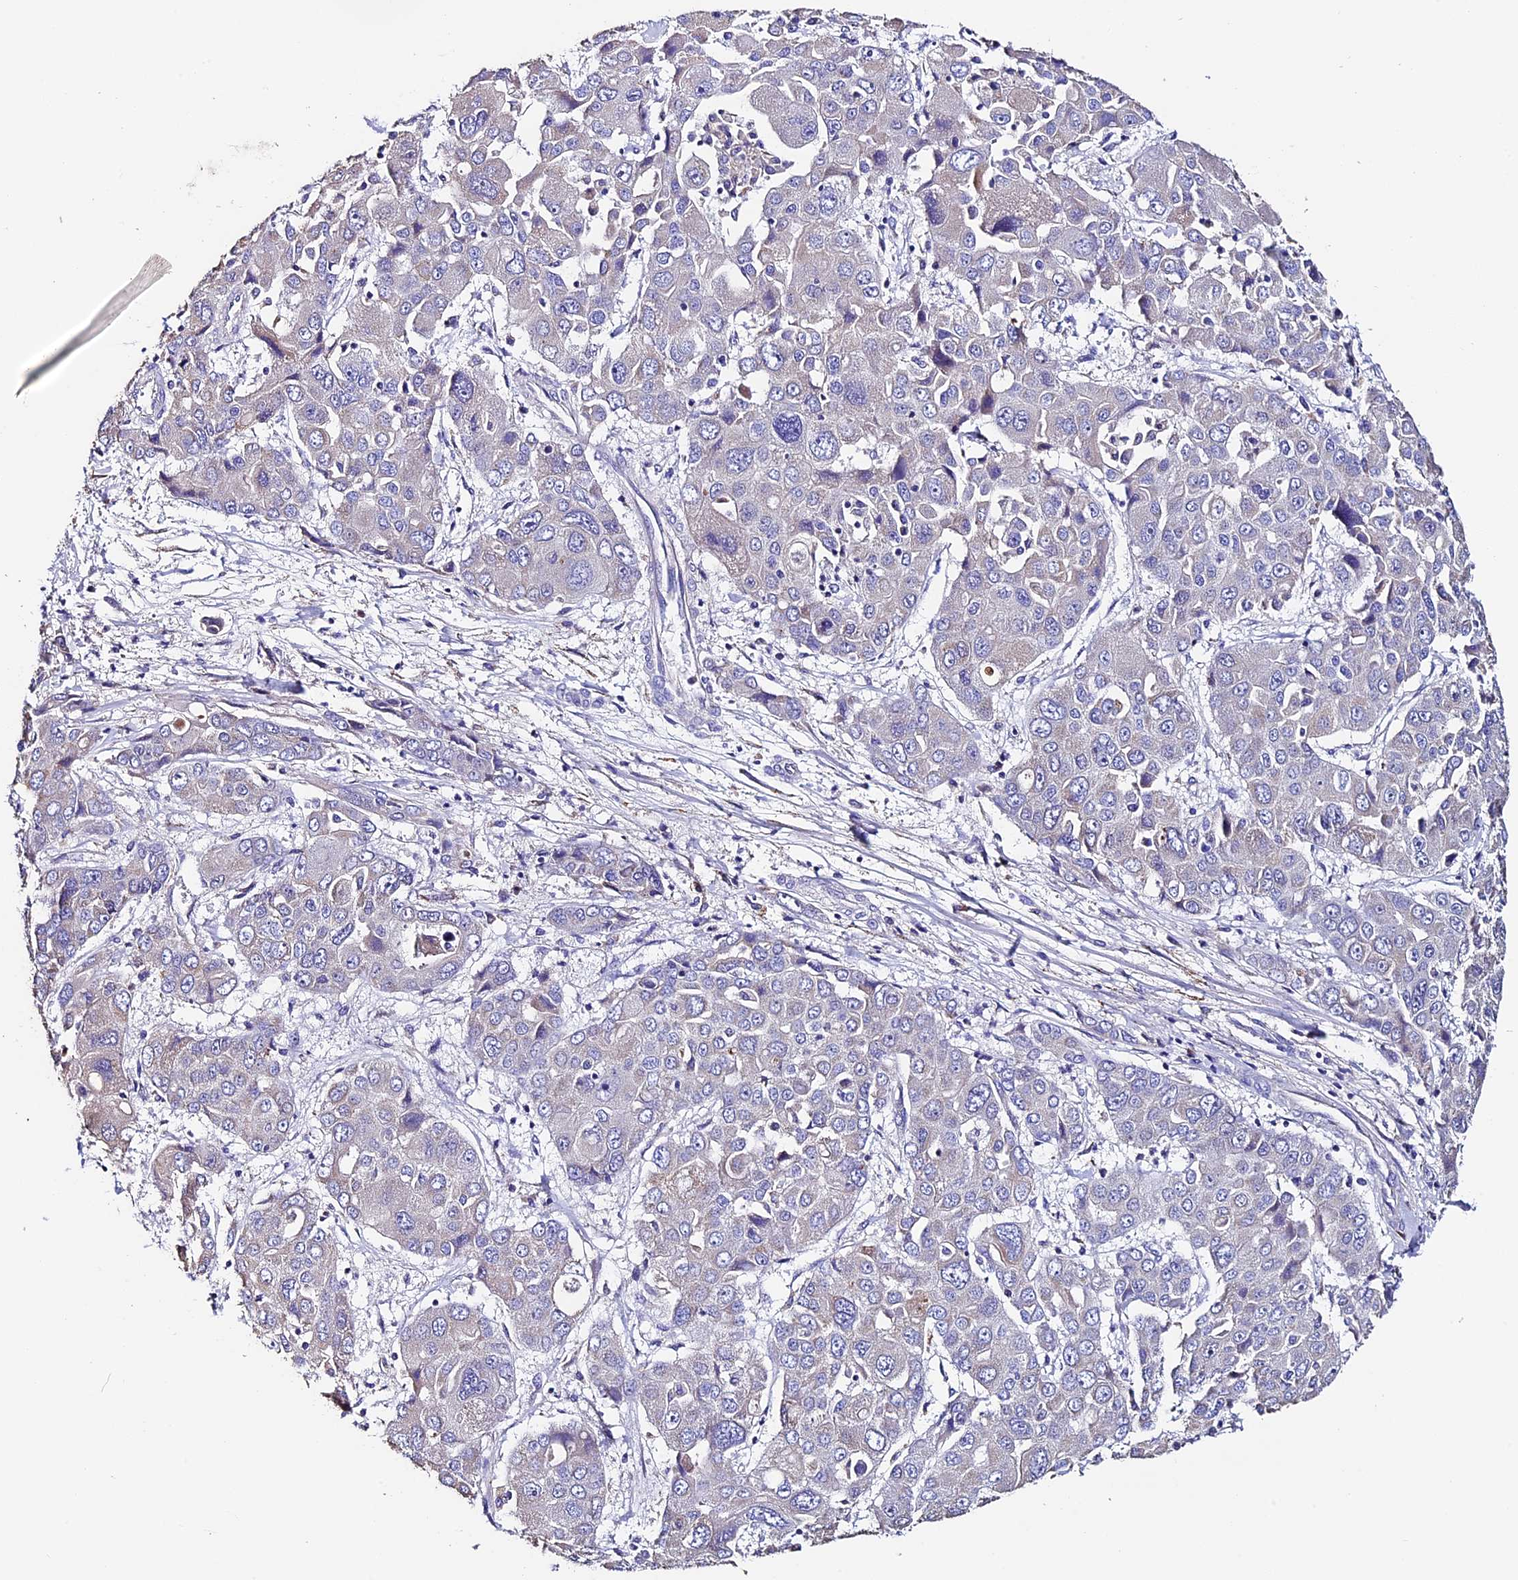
{"staining": {"intensity": "weak", "quantity": "<25%", "location": "cytoplasmic/membranous"}, "tissue": "liver cancer", "cell_type": "Tumor cells", "image_type": "cancer", "snomed": [{"axis": "morphology", "description": "Cholangiocarcinoma"}, {"axis": "topography", "description": "Liver"}], "caption": "The immunohistochemistry histopathology image has no significant expression in tumor cells of liver cancer tissue.", "gene": "FBXW9", "patient": {"sex": "male", "age": 67}}